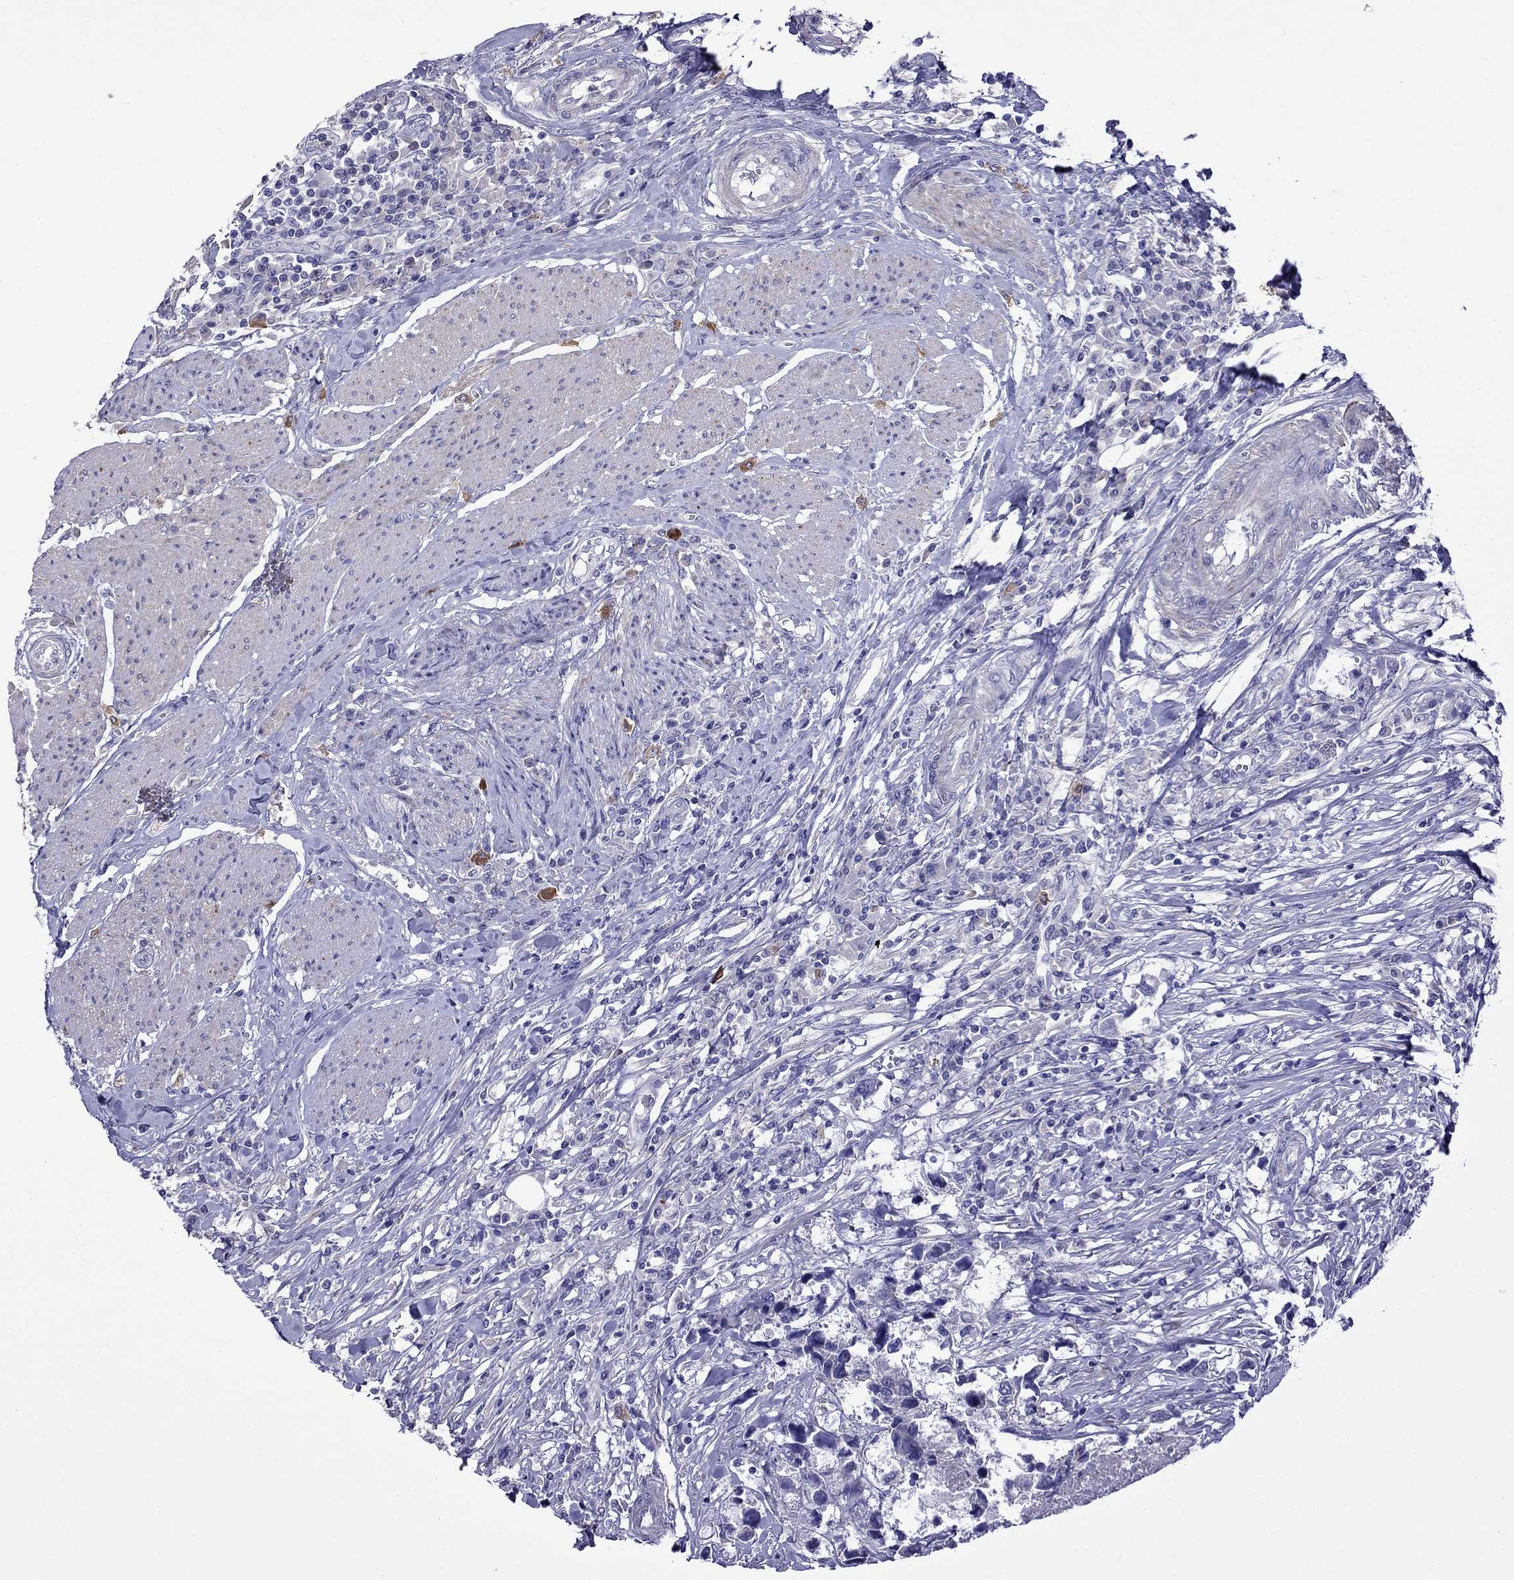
{"staining": {"intensity": "negative", "quantity": "none", "location": "none"}, "tissue": "urothelial cancer", "cell_type": "Tumor cells", "image_type": "cancer", "snomed": [{"axis": "morphology", "description": "Urothelial carcinoma, NOS"}, {"axis": "morphology", "description": "Urothelial carcinoma, High grade"}, {"axis": "topography", "description": "Urinary bladder"}], "caption": "High power microscopy image of an IHC photomicrograph of urothelial cancer, revealing no significant expression in tumor cells.", "gene": "STAR", "patient": {"sex": "male", "age": 63}}